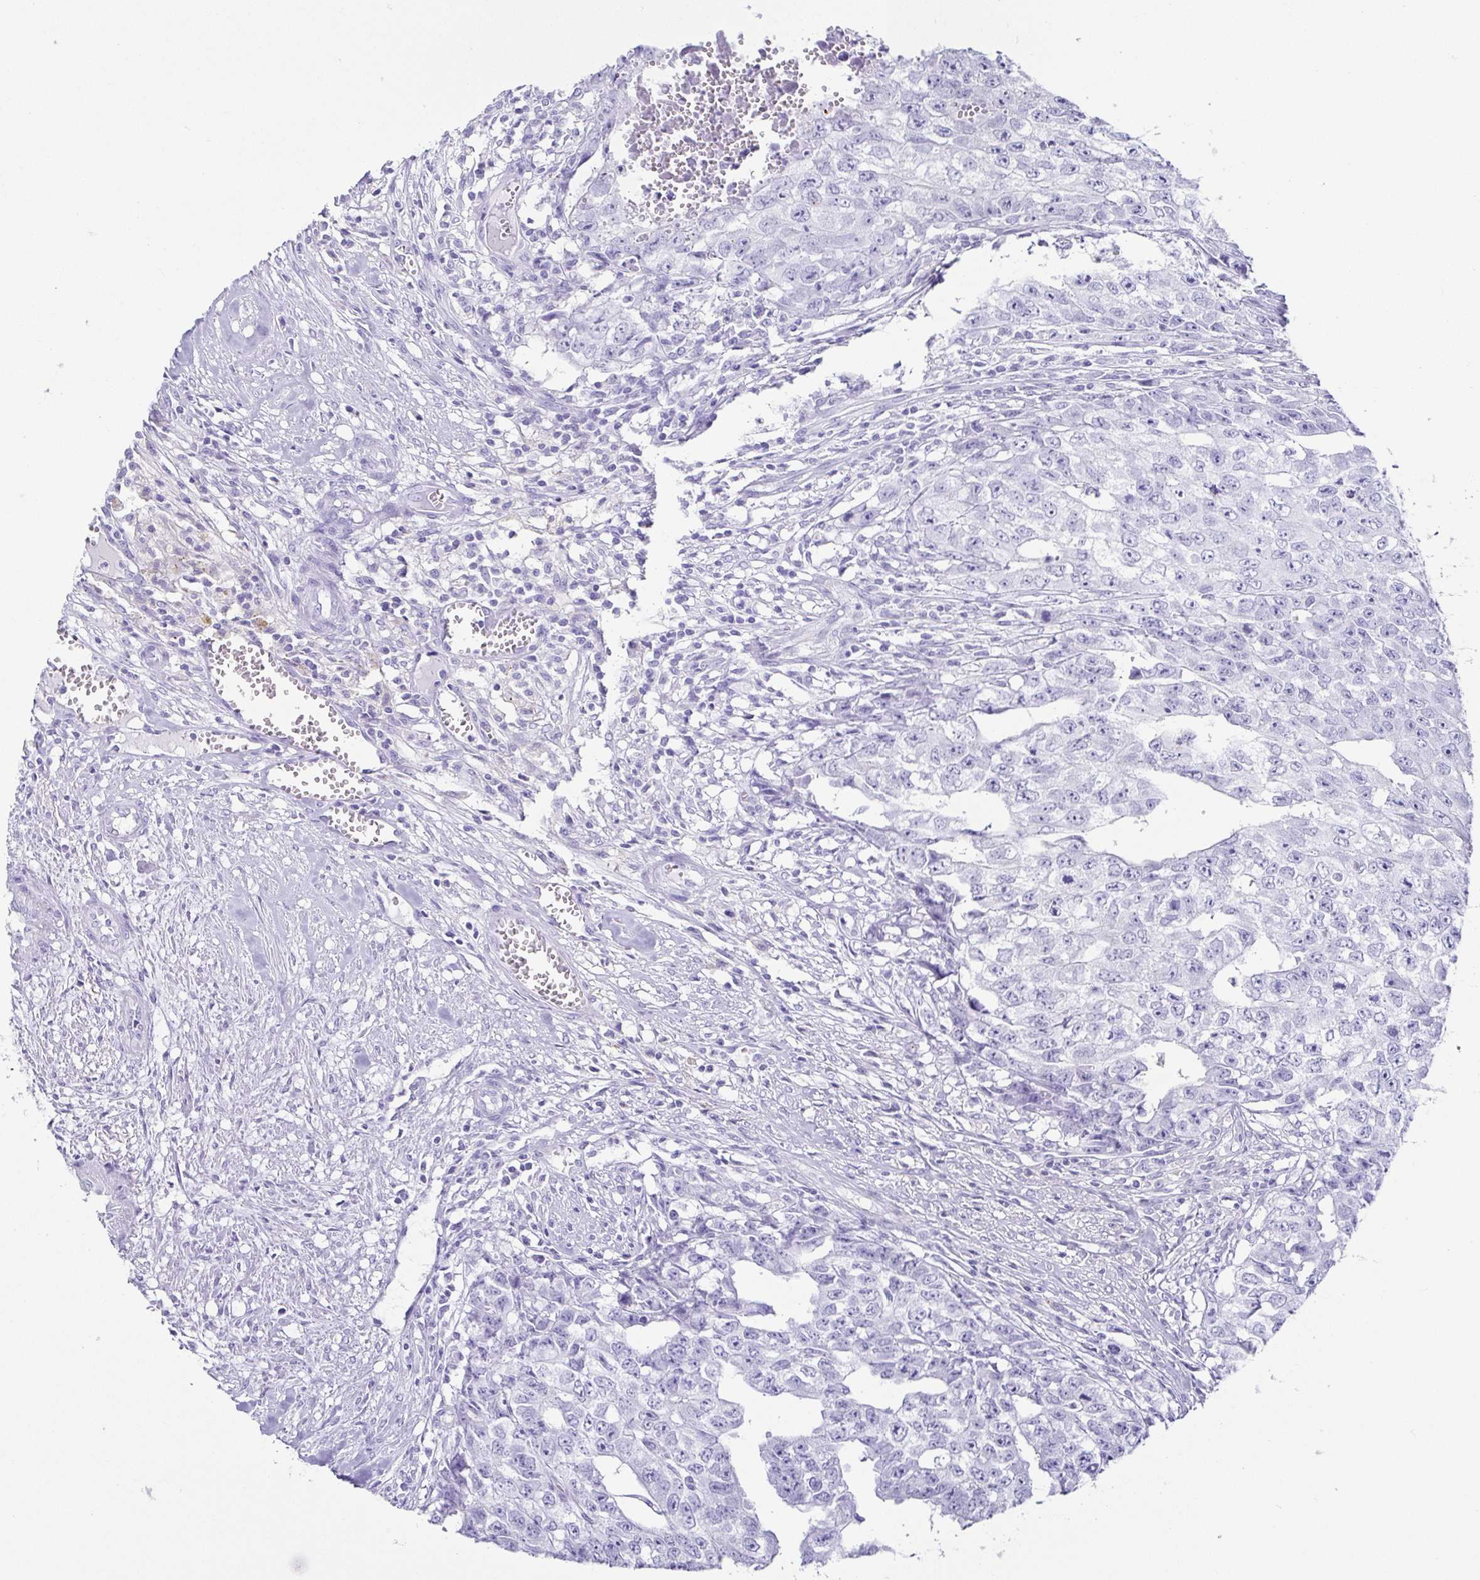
{"staining": {"intensity": "negative", "quantity": "none", "location": "none"}, "tissue": "testis cancer", "cell_type": "Tumor cells", "image_type": "cancer", "snomed": [{"axis": "morphology", "description": "Carcinoma, Embryonal, NOS"}, {"axis": "morphology", "description": "Teratoma, malignant, NOS"}, {"axis": "topography", "description": "Testis"}], "caption": "There is no significant expression in tumor cells of malignant teratoma (testis).", "gene": "CD164L2", "patient": {"sex": "male", "age": 24}}